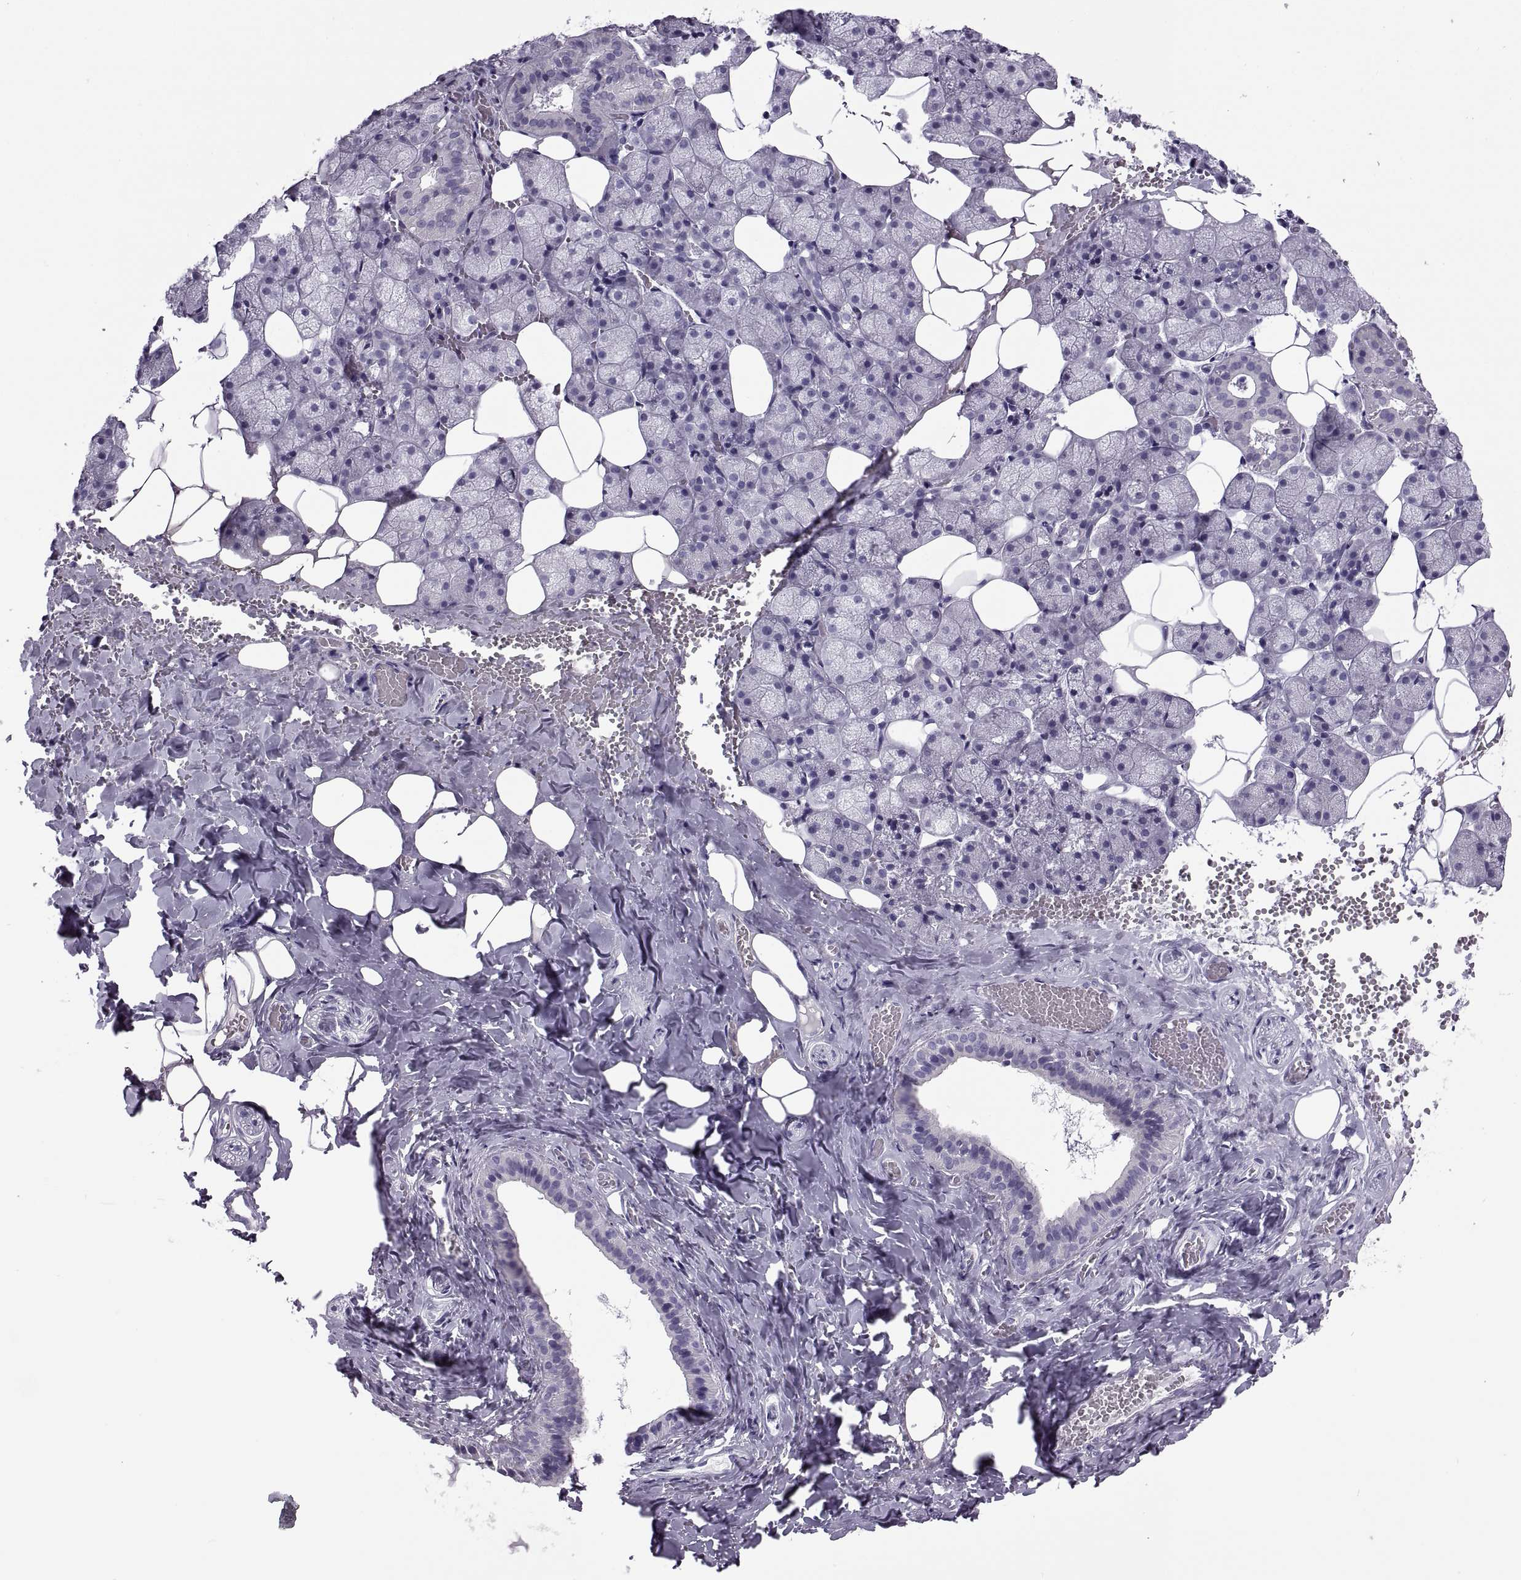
{"staining": {"intensity": "negative", "quantity": "none", "location": "none"}, "tissue": "salivary gland", "cell_type": "Glandular cells", "image_type": "normal", "snomed": [{"axis": "morphology", "description": "Normal tissue, NOS"}, {"axis": "topography", "description": "Salivary gland"}], "caption": "A micrograph of salivary gland stained for a protein exhibits no brown staining in glandular cells.", "gene": "RLBP1", "patient": {"sex": "male", "age": 38}}